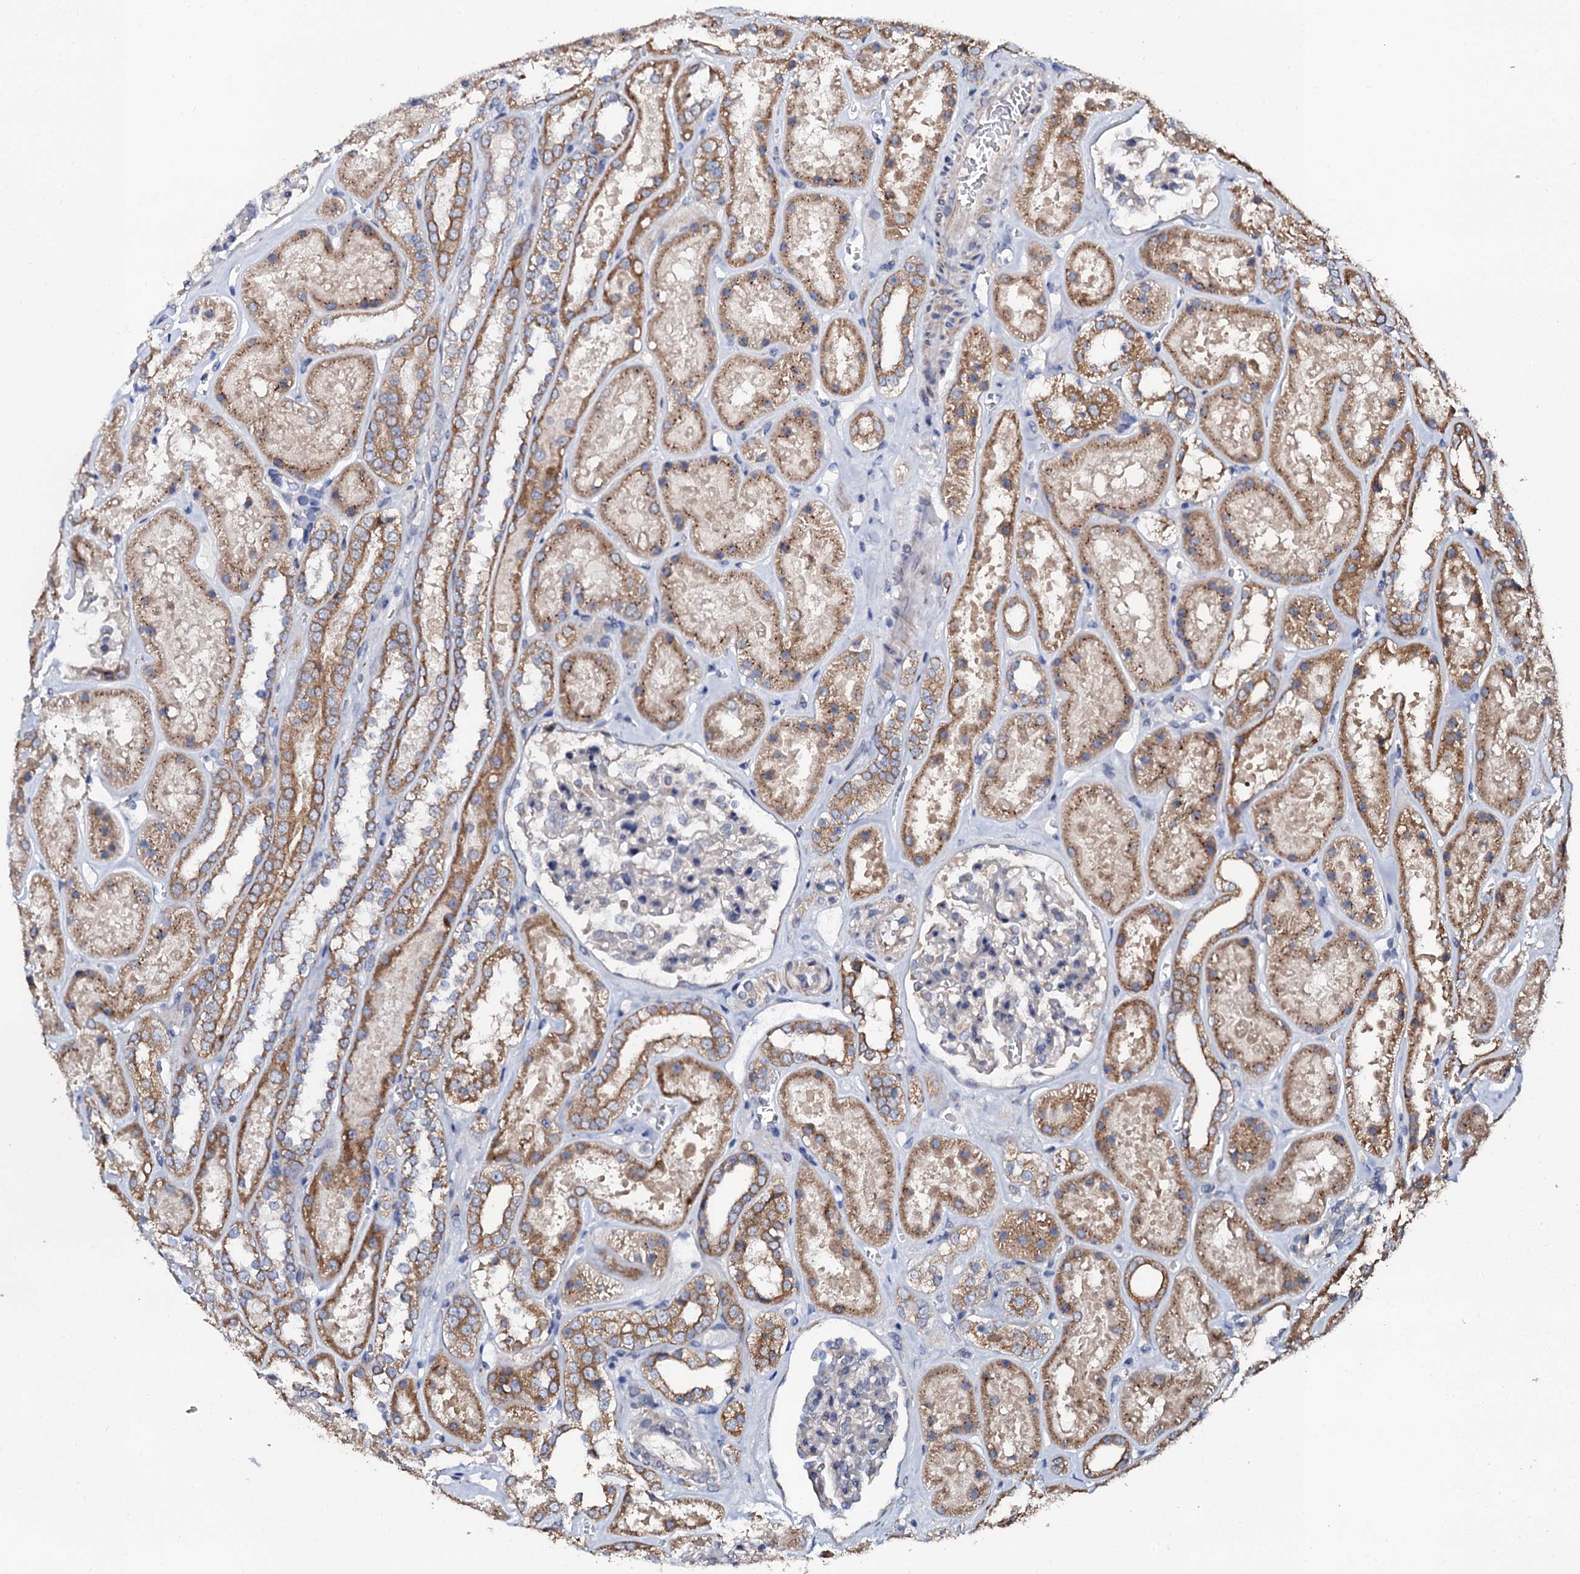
{"staining": {"intensity": "negative", "quantity": "none", "location": "none"}, "tissue": "kidney", "cell_type": "Cells in glomeruli", "image_type": "normal", "snomed": [{"axis": "morphology", "description": "Normal tissue, NOS"}, {"axis": "topography", "description": "Kidney"}], "caption": "Kidney was stained to show a protein in brown. There is no significant positivity in cells in glomeruli. Nuclei are stained in blue.", "gene": "GLCE", "patient": {"sex": "female", "age": 41}}